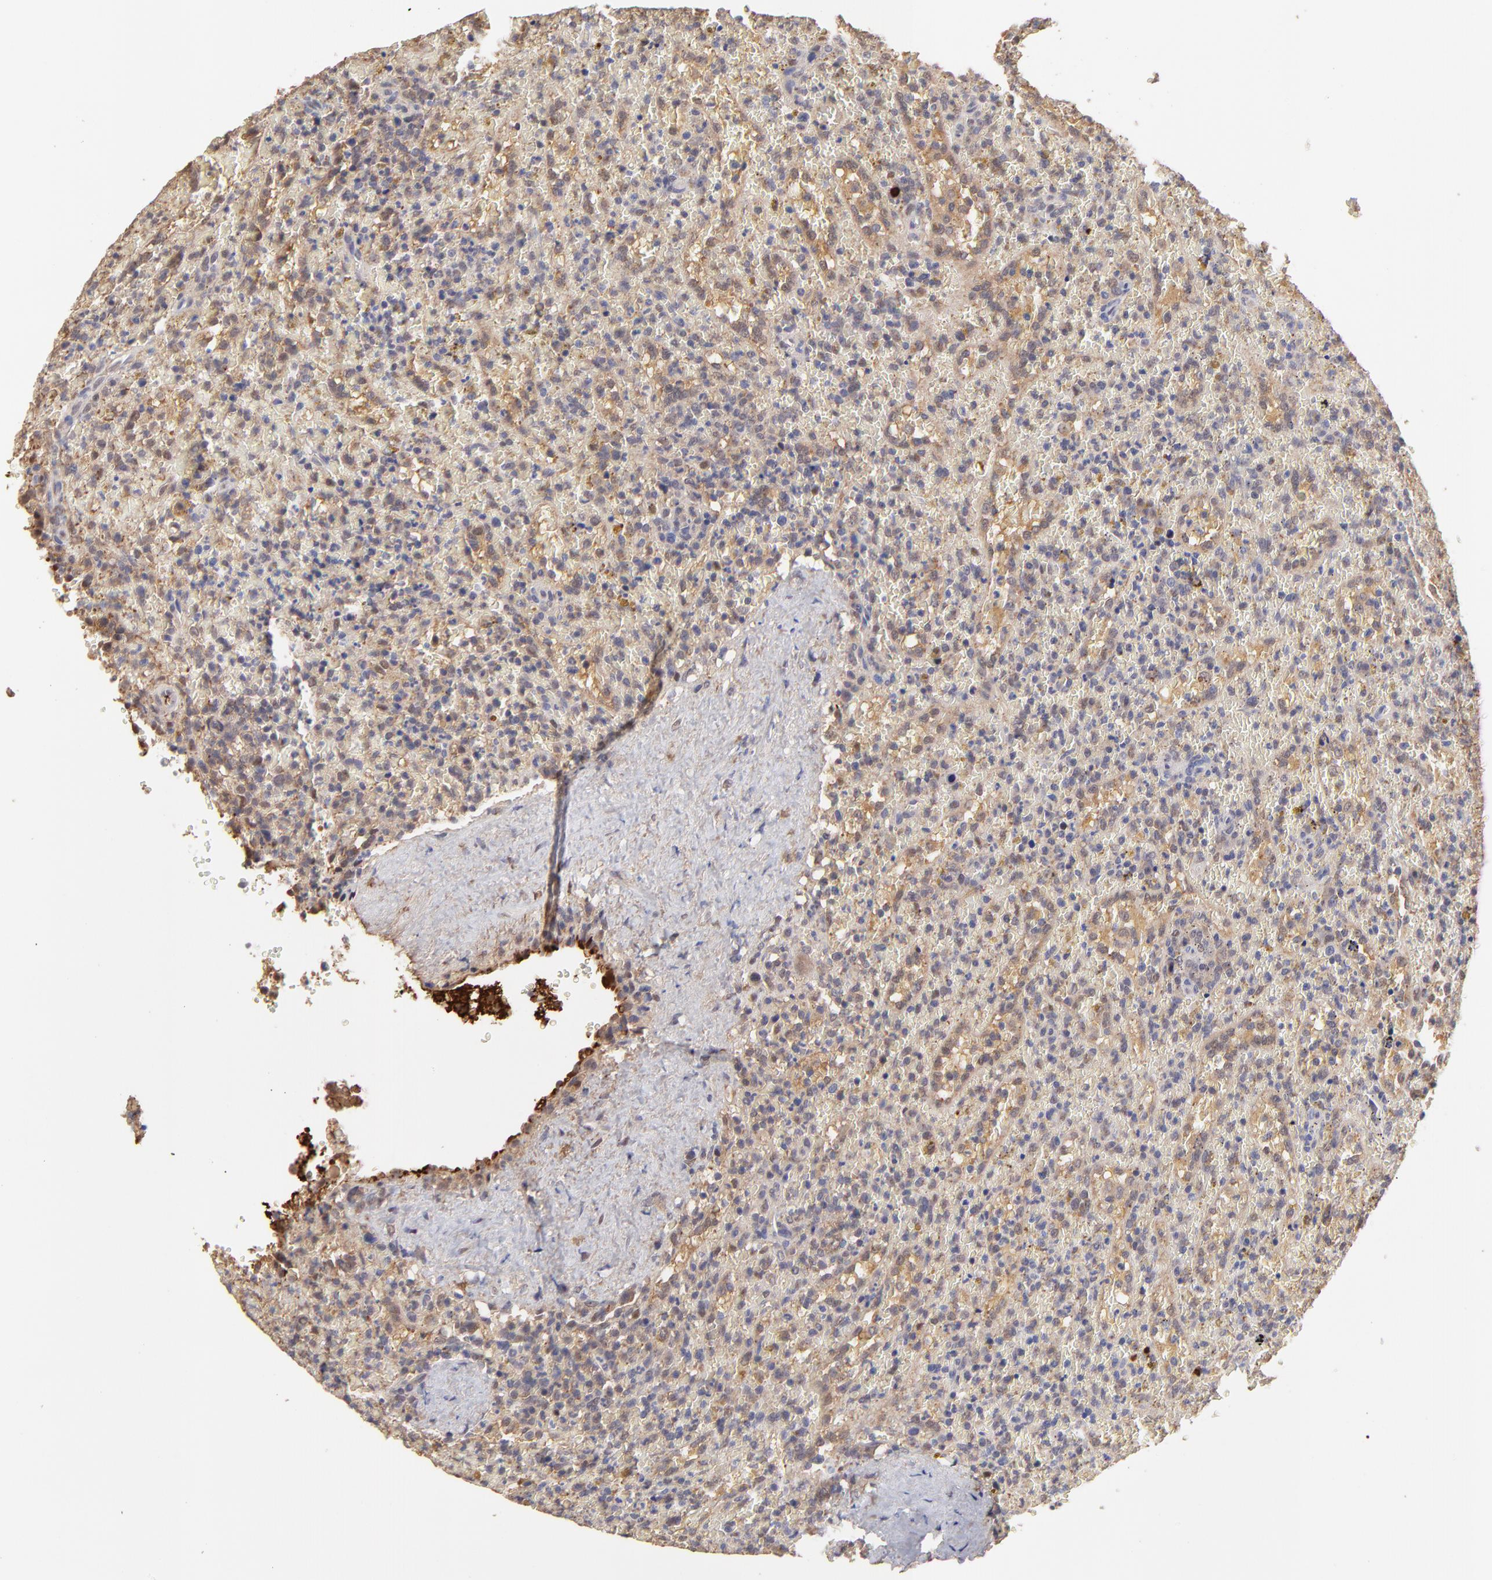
{"staining": {"intensity": "weak", "quantity": "<25%", "location": "cytoplasmic/membranous,nuclear"}, "tissue": "lymphoma", "cell_type": "Tumor cells", "image_type": "cancer", "snomed": [{"axis": "morphology", "description": "Malignant lymphoma, non-Hodgkin's type, High grade"}, {"axis": "topography", "description": "Spleen"}, {"axis": "topography", "description": "Lymph node"}], "caption": "An image of human lymphoma is negative for staining in tumor cells.", "gene": "PSMD14", "patient": {"sex": "female", "age": 70}}